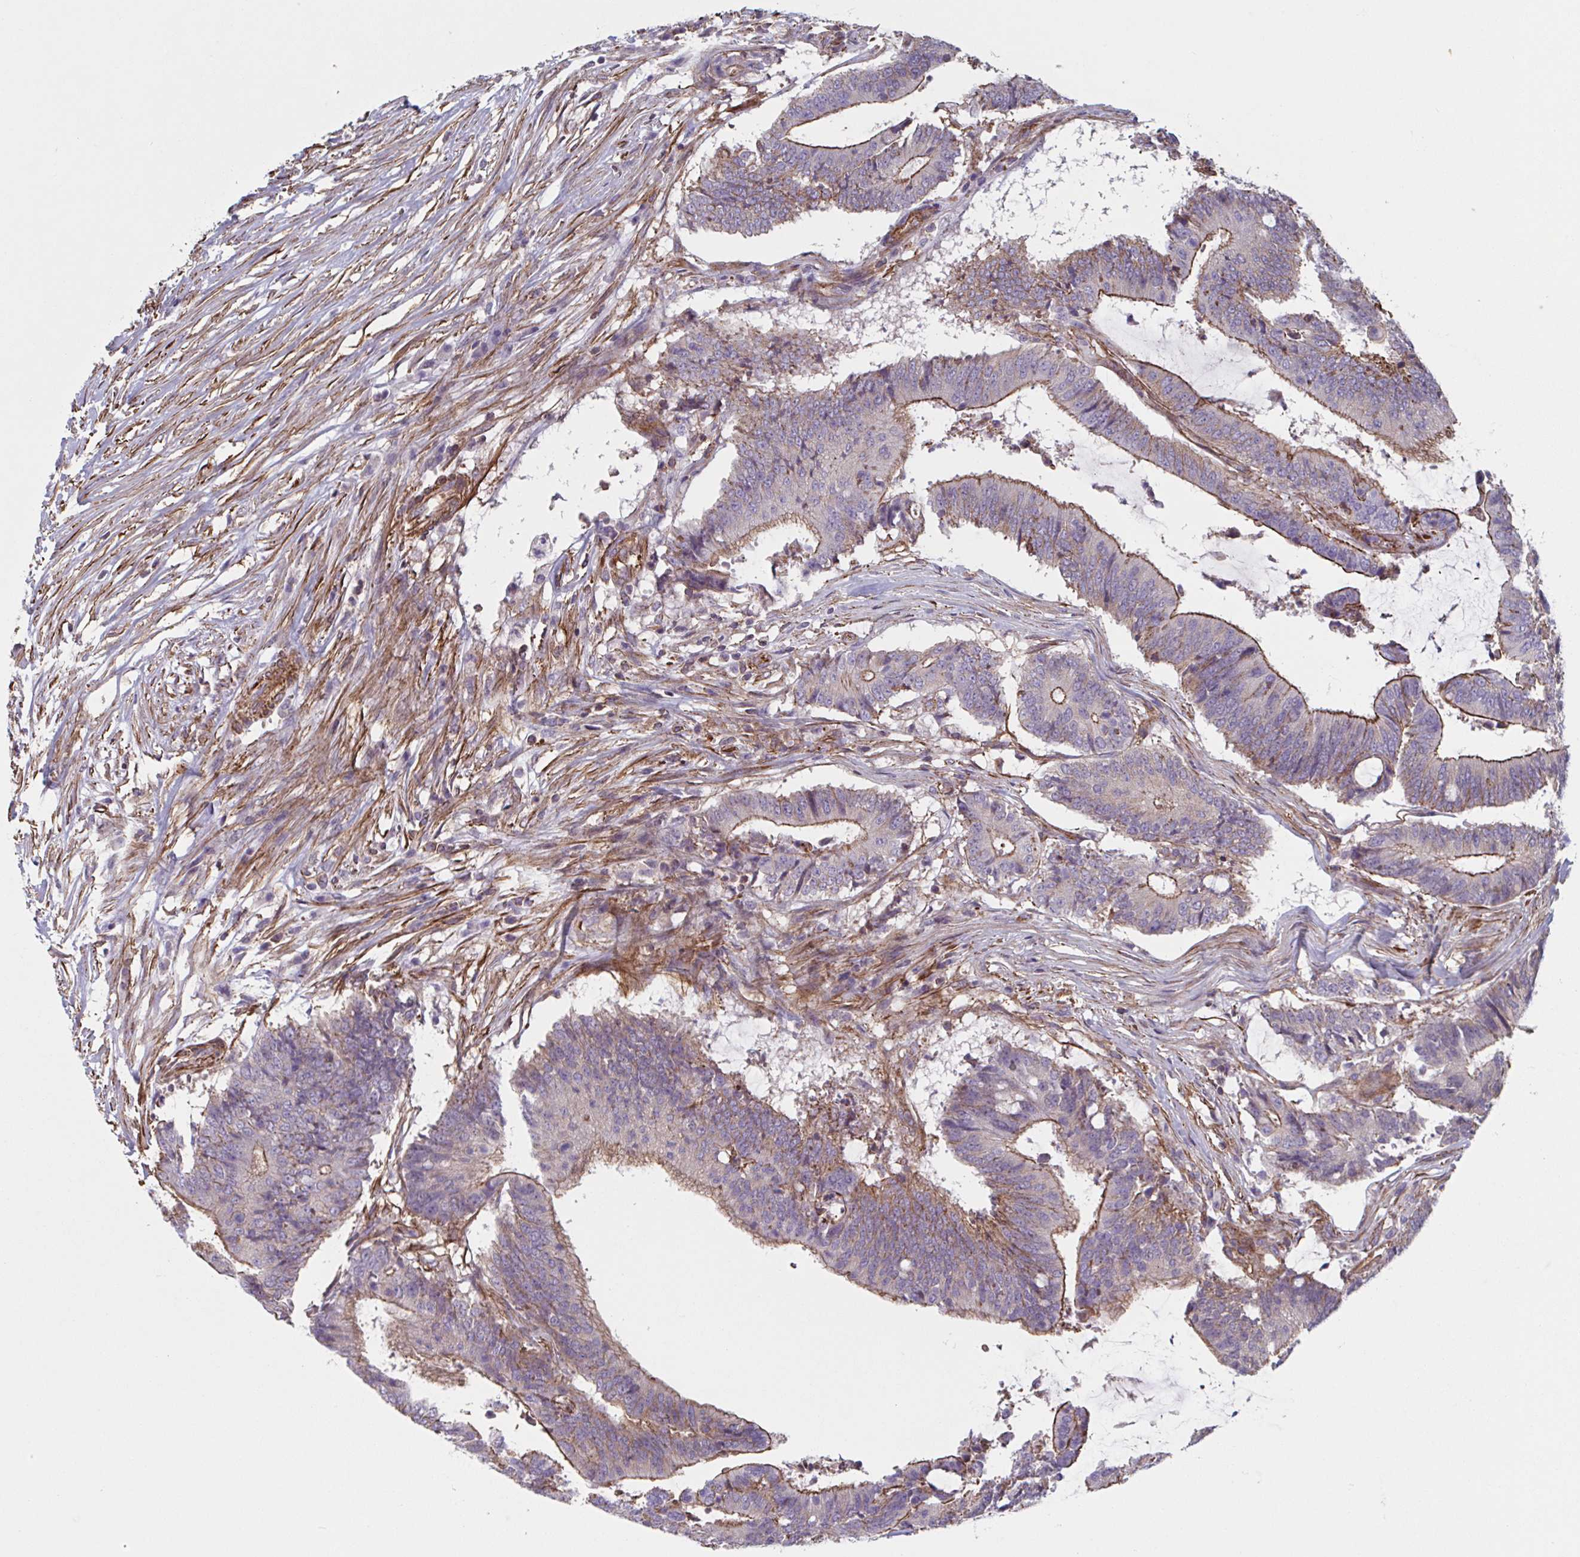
{"staining": {"intensity": "strong", "quantity": "25%-75%", "location": "cytoplasmic/membranous"}, "tissue": "colorectal cancer", "cell_type": "Tumor cells", "image_type": "cancer", "snomed": [{"axis": "morphology", "description": "Adenocarcinoma, NOS"}, {"axis": "topography", "description": "Colon"}], "caption": "Immunohistochemistry (DAB (3,3'-diaminobenzidine)) staining of human adenocarcinoma (colorectal) reveals strong cytoplasmic/membranous protein staining in about 25%-75% of tumor cells.", "gene": "SHISA7", "patient": {"sex": "female", "age": 43}}